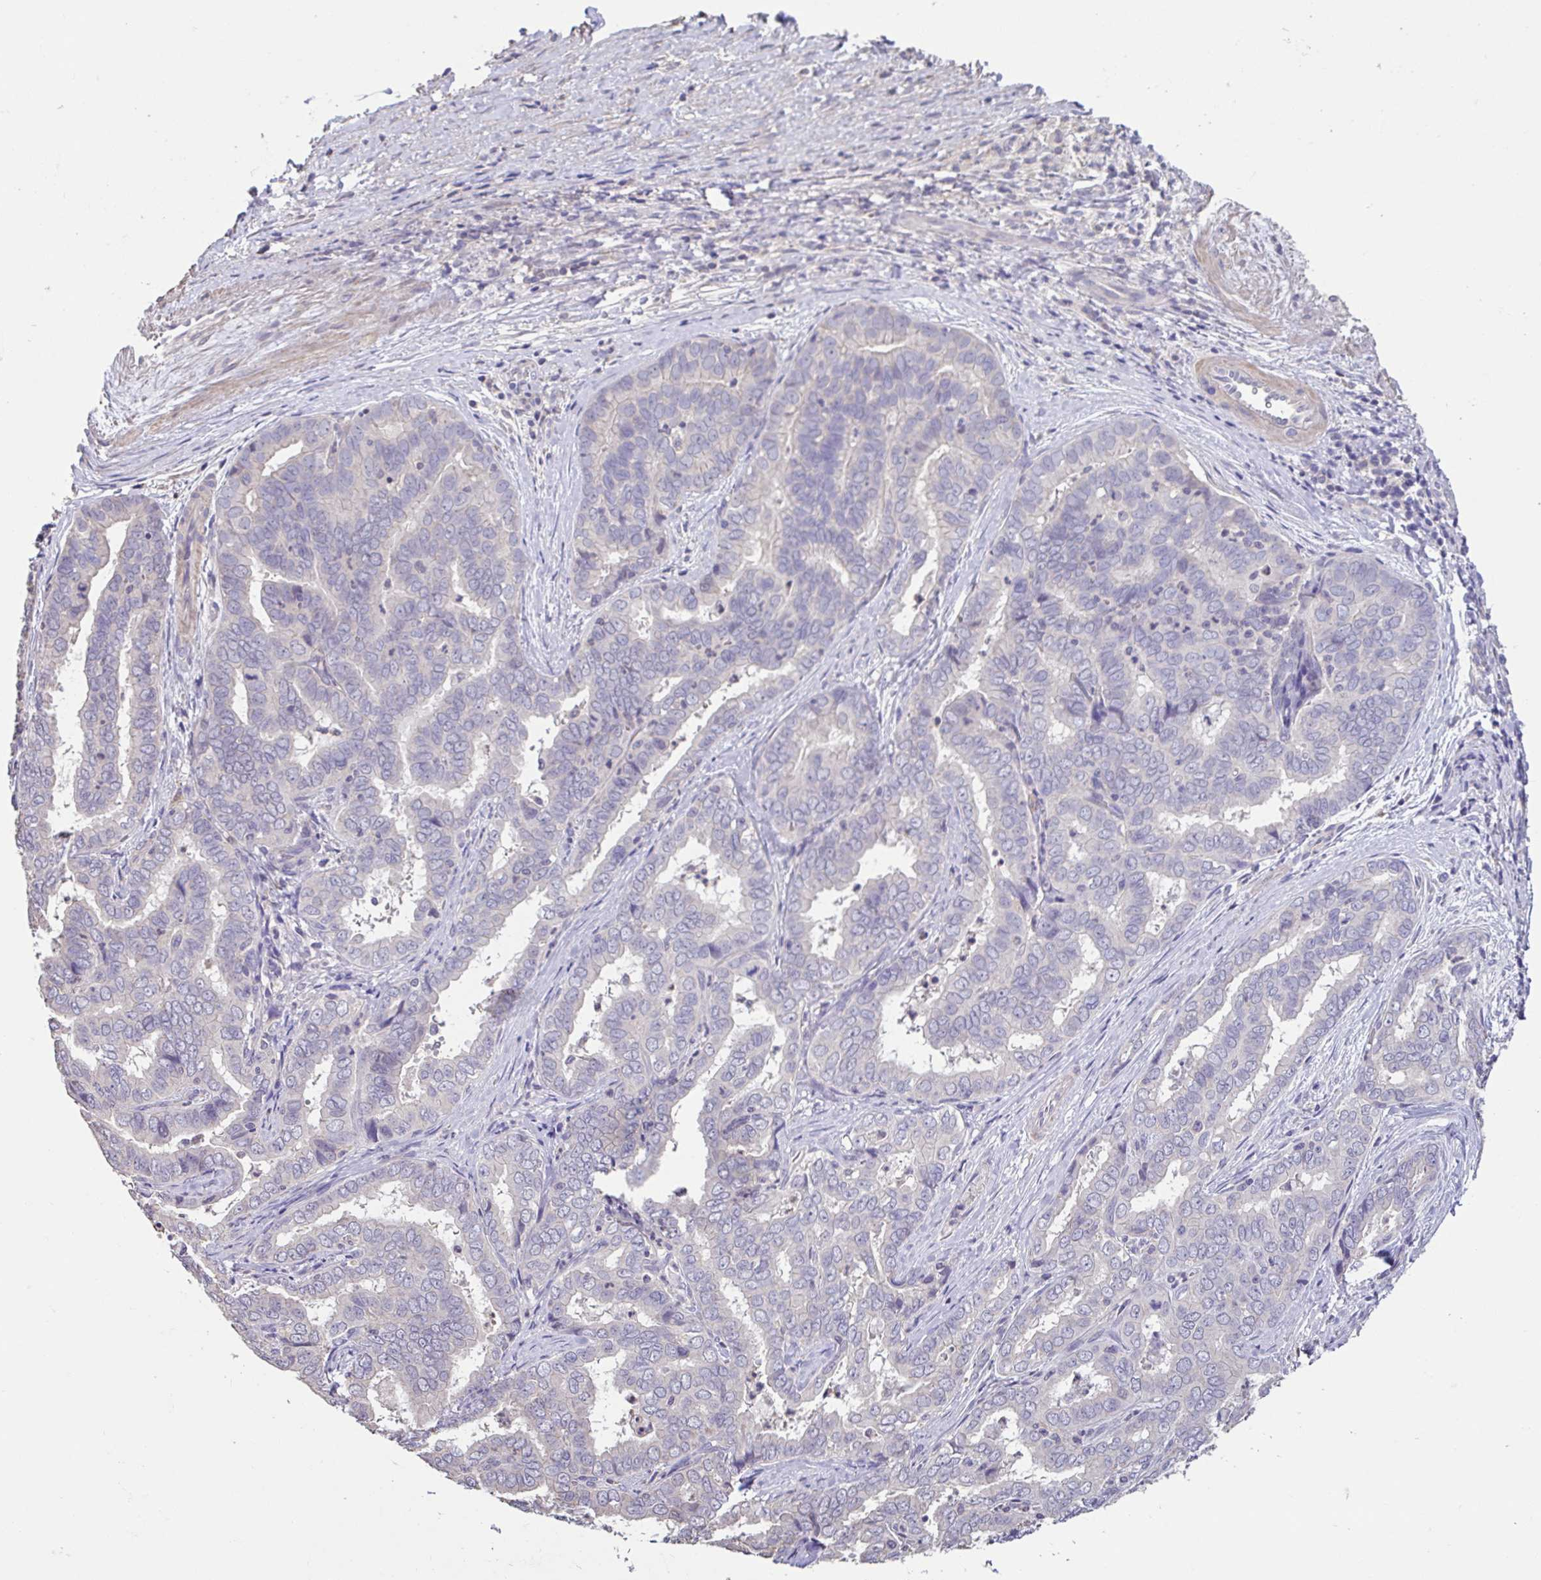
{"staining": {"intensity": "negative", "quantity": "none", "location": "none"}, "tissue": "liver cancer", "cell_type": "Tumor cells", "image_type": "cancer", "snomed": [{"axis": "morphology", "description": "Cholangiocarcinoma"}, {"axis": "topography", "description": "Liver"}], "caption": "Tumor cells show no significant protein expression in liver cancer (cholangiocarcinoma).", "gene": "ACTRT2", "patient": {"sex": "female", "age": 64}}